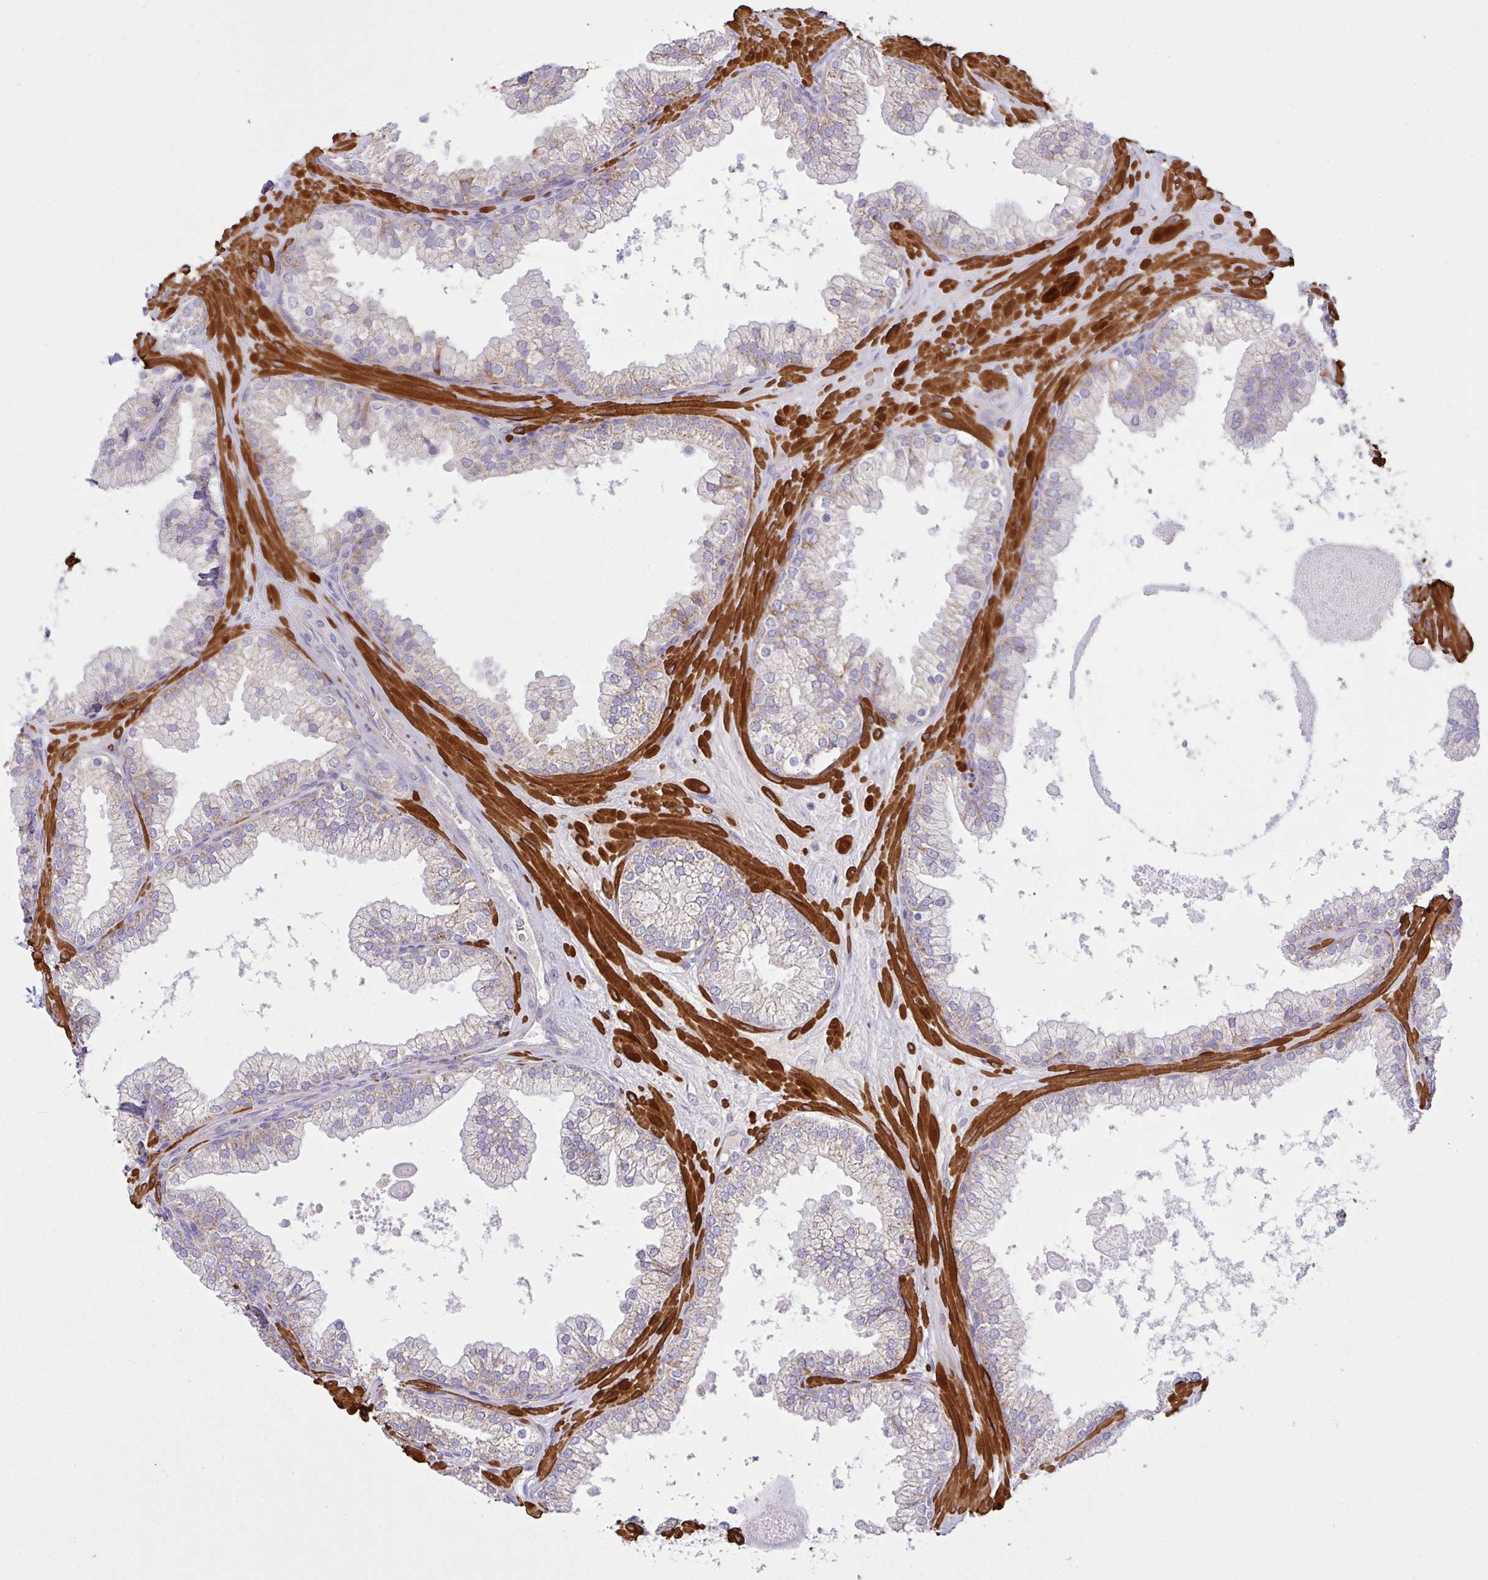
{"staining": {"intensity": "moderate", "quantity": "25%-75%", "location": "cytoplasmic/membranous"}, "tissue": "prostate", "cell_type": "Glandular cells", "image_type": "normal", "snomed": [{"axis": "morphology", "description": "Normal tissue, NOS"}, {"axis": "topography", "description": "Prostate"}, {"axis": "topography", "description": "Peripheral nerve tissue"}], "caption": "Prostate stained with IHC shows moderate cytoplasmic/membranous positivity in approximately 25%-75% of glandular cells. (DAB IHC with brightfield microscopy, high magnification).", "gene": "CHDH", "patient": {"sex": "male", "age": 61}}